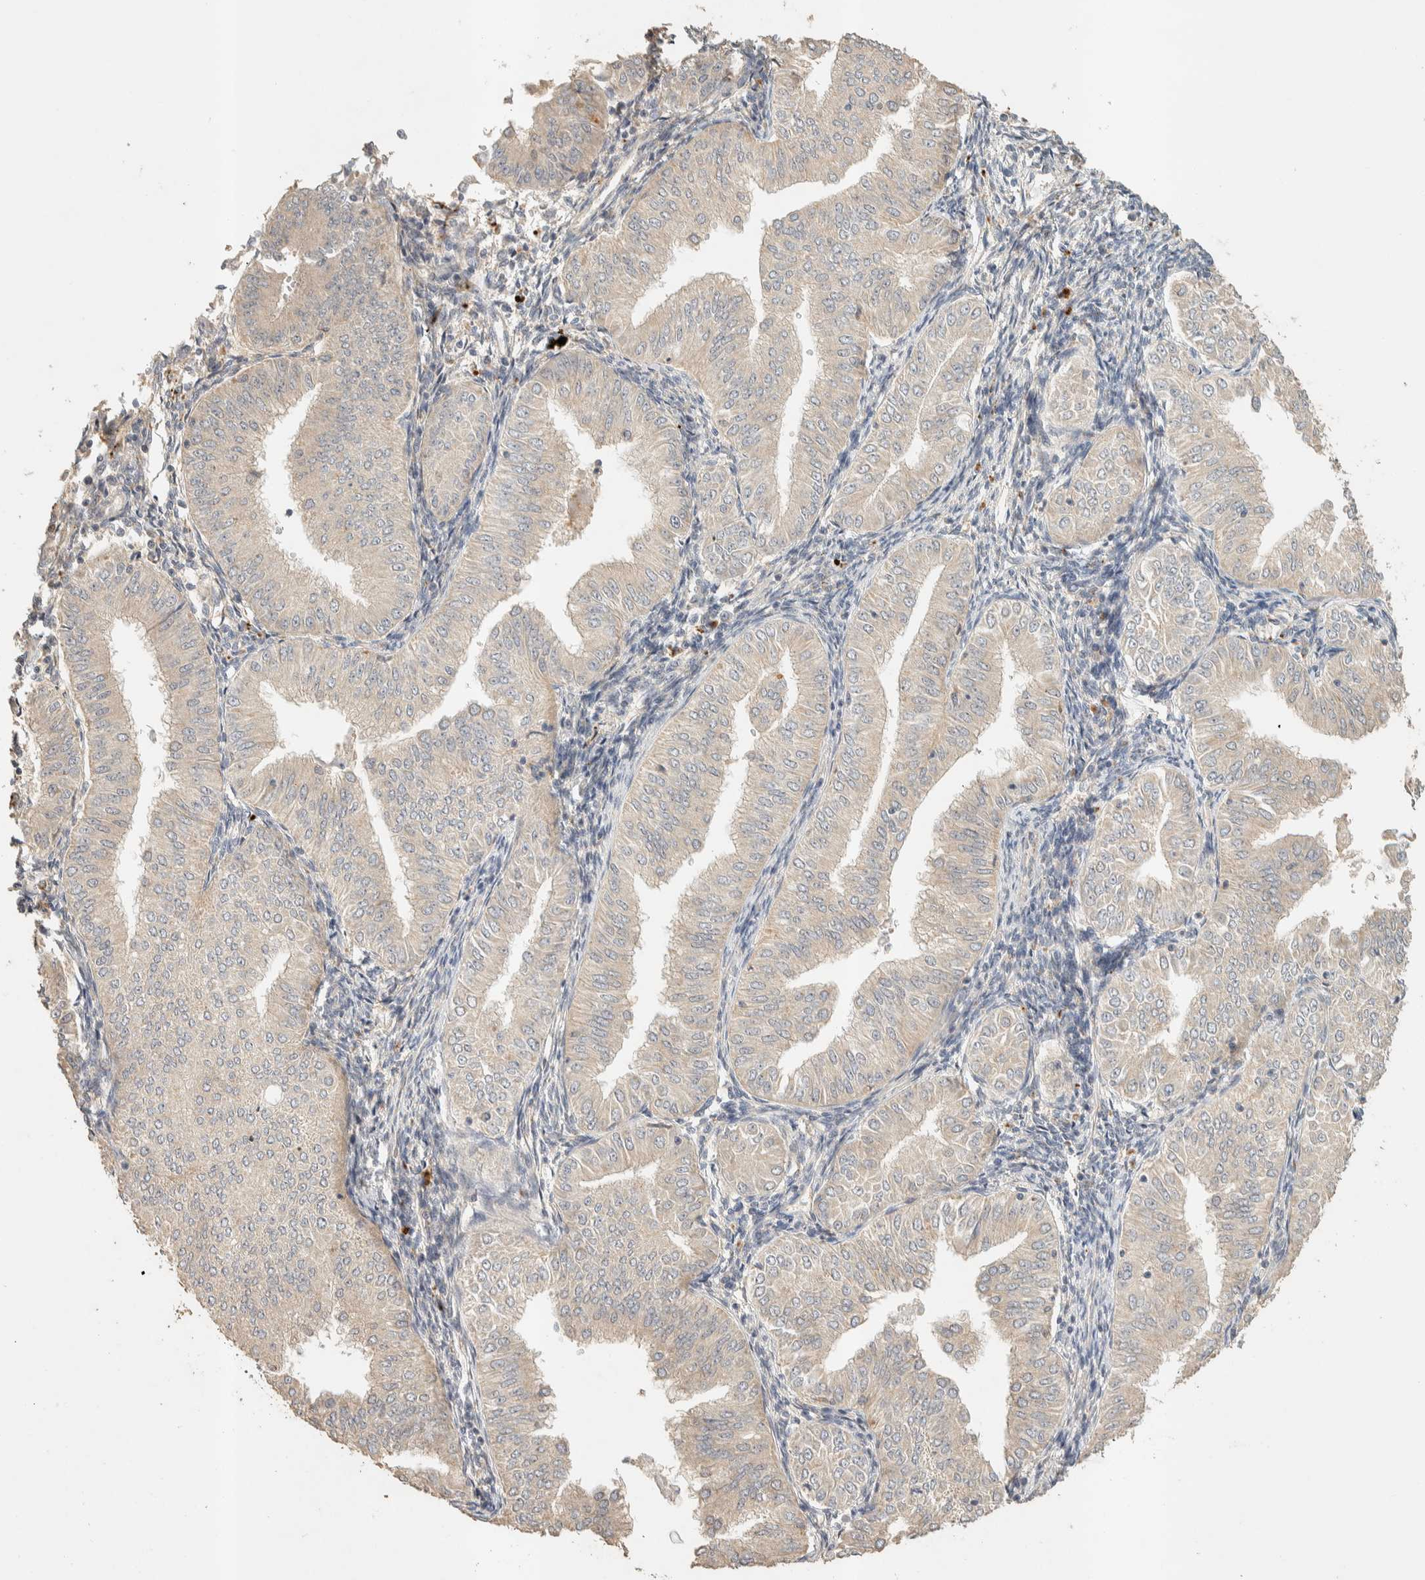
{"staining": {"intensity": "weak", "quantity": "<25%", "location": "cytoplasmic/membranous"}, "tissue": "endometrial cancer", "cell_type": "Tumor cells", "image_type": "cancer", "snomed": [{"axis": "morphology", "description": "Normal tissue, NOS"}, {"axis": "morphology", "description": "Adenocarcinoma, NOS"}, {"axis": "topography", "description": "Endometrium"}], "caption": "Human endometrial cancer stained for a protein using immunohistochemistry demonstrates no expression in tumor cells.", "gene": "ITPA", "patient": {"sex": "female", "age": 53}}